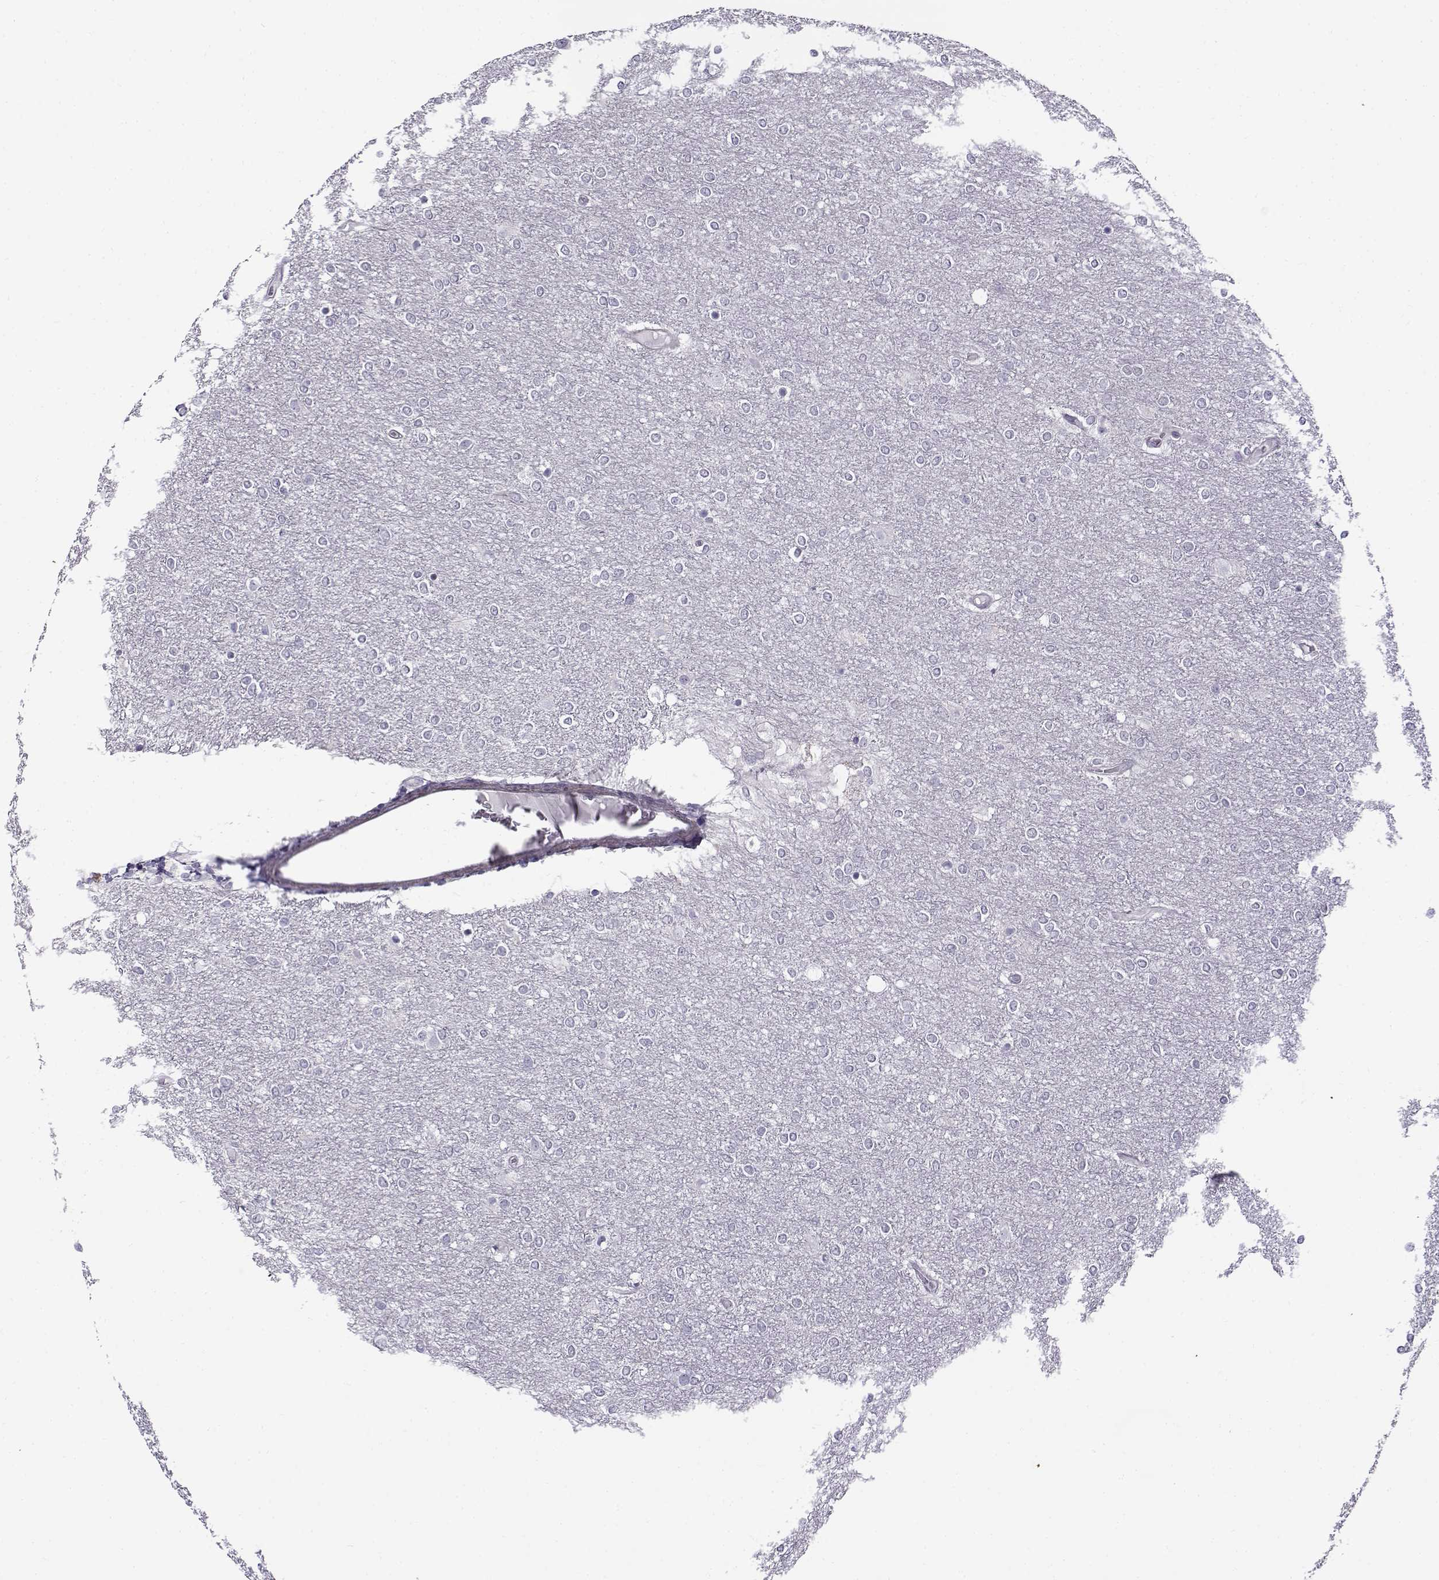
{"staining": {"intensity": "negative", "quantity": "none", "location": "none"}, "tissue": "glioma", "cell_type": "Tumor cells", "image_type": "cancer", "snomed": [{"axis": "morphology", "description": "Glioma, malignant, High grade"}, {"axis": "topography", "description": "Brain"}], "caption": "DAB (3,3'-diaminobenzidine) immunohistochemical staining of high-grade glioma (malignant) reveals no significant expression in tumor cells.", "gene": "TEX55", "patient": {"sex": "female", "age": 61}}